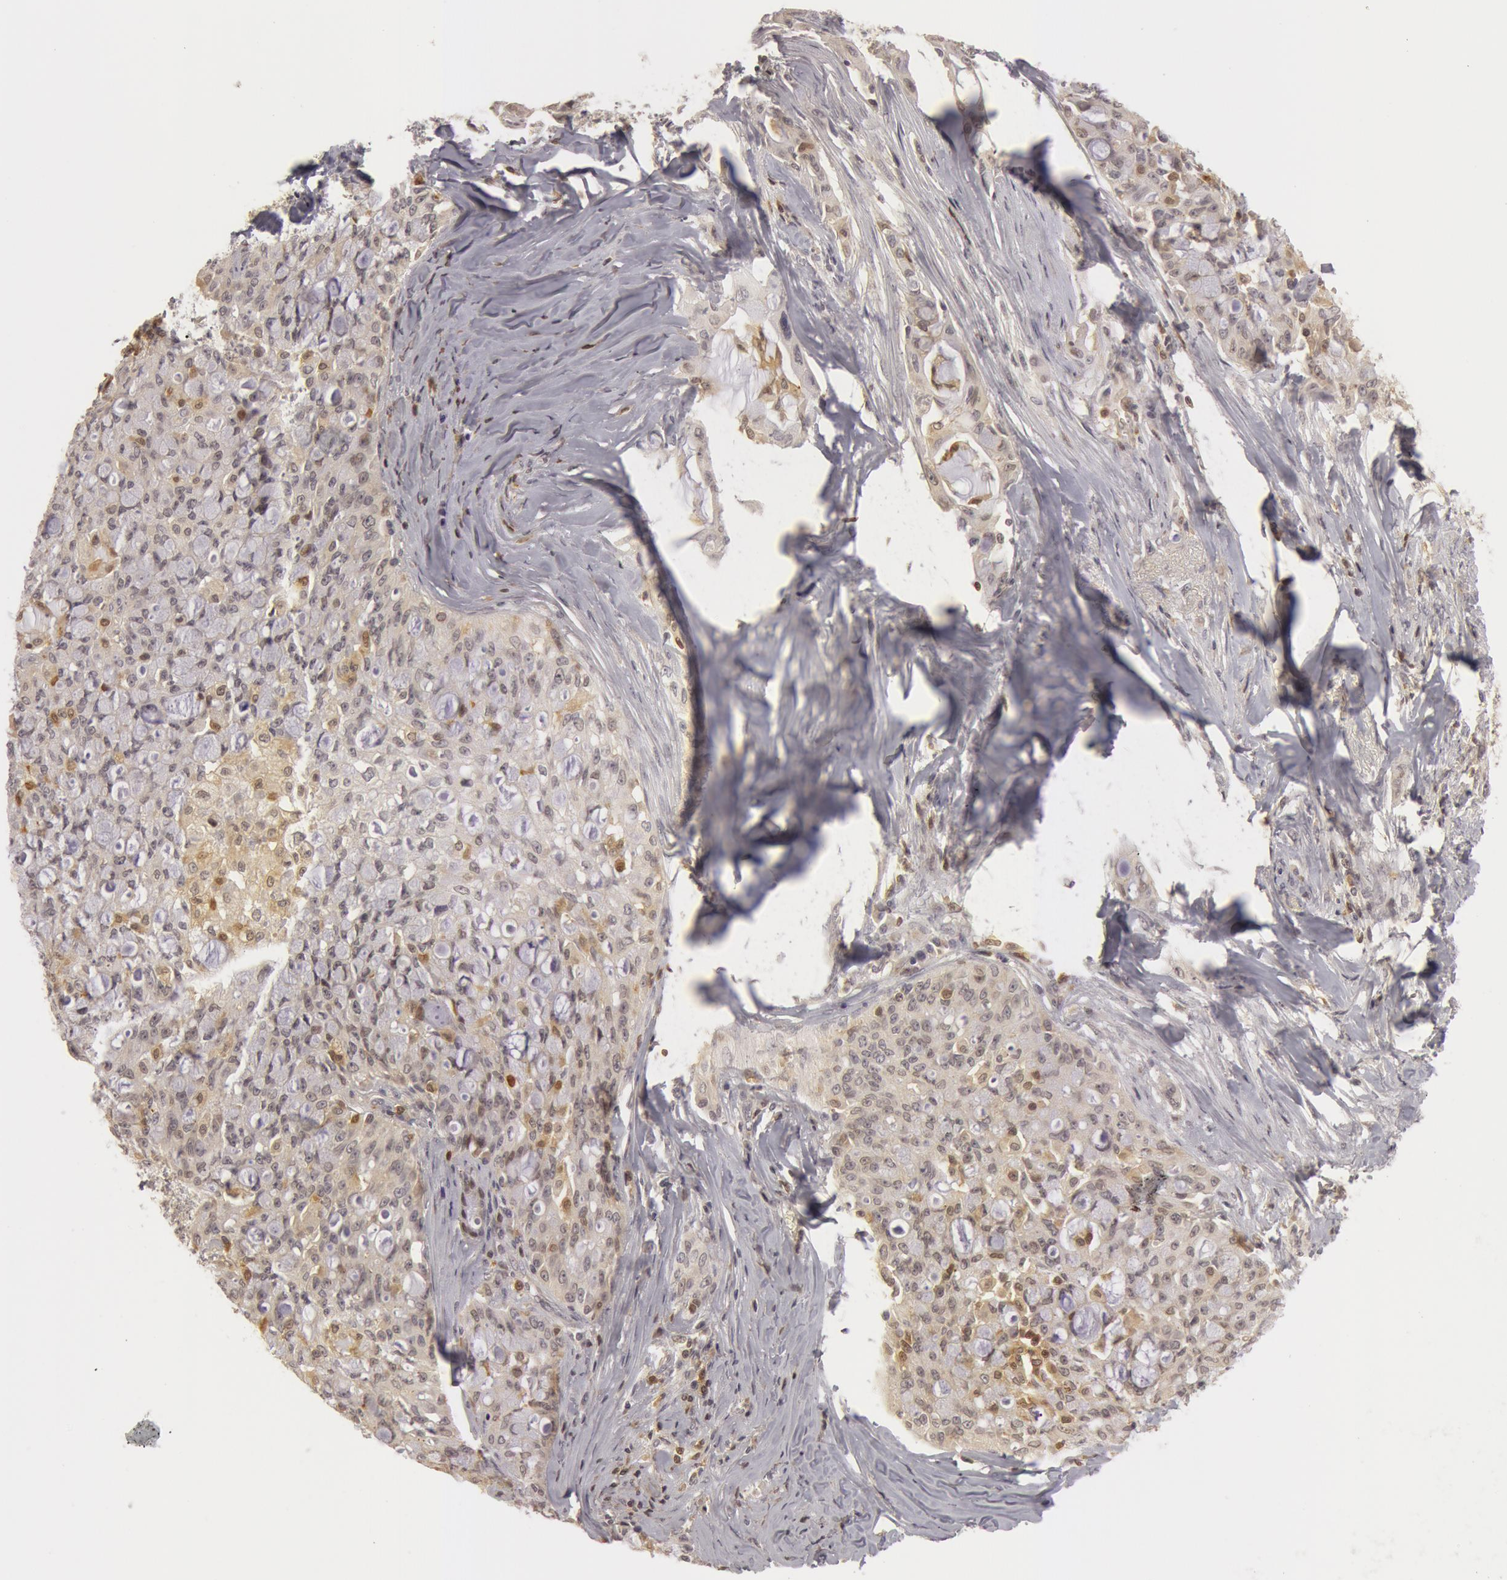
{"staining": {"intensity": "negative", "quantity": "none", "location": "none"}, "tissue": "lung cancer", "cell_type": "Tumor cells", "image_type": "cancer", "snomed": [{"axis": "morphology", "description": "Adenocarcinoma, NOS"}, {"axis": "topography", "description": "Lung"}], "caption": "A micrograph of lung adenocarcinoma stained for a protein reveals no brown staining in tumor cells.", "gene": "OASL", "patient": {"sex": "female", "age": 44}}